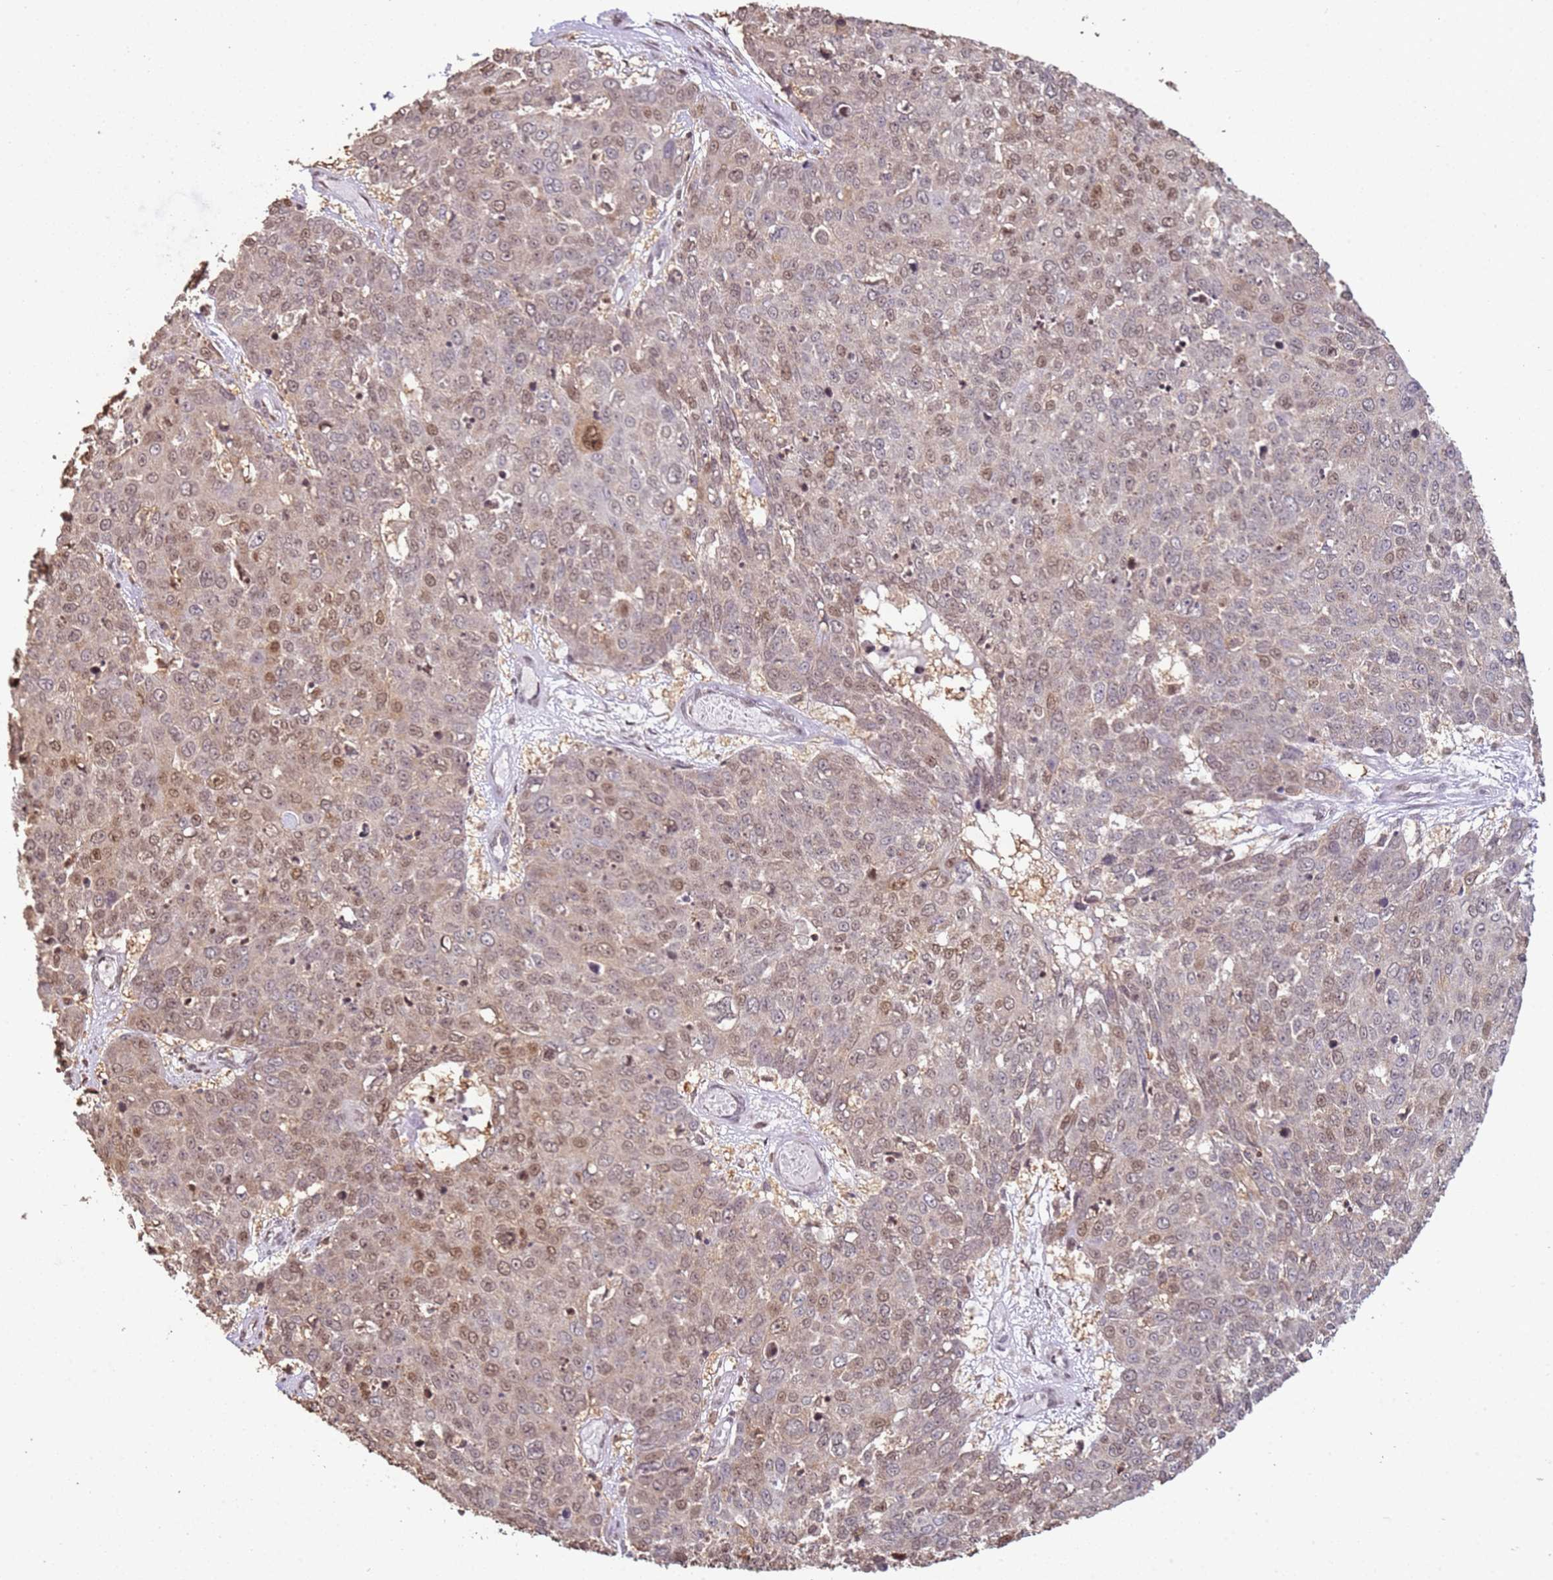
{"staining": {"intensity": "moderate", "quantity": "25%-75%", "location": "nuclear"}, "tissue": "skin cancer", "cell_type": "Tumor cells", "image_type": "cancer", "snomed": [{"axis": "morphology", "description": "Squamous cell carcinoma, NOS"}, {"axis": "topography", "description": "Skin"}], "caption": "This is an image of immunohistochemistry staining of skin cancer, which shows moderate expression in the nuclear of tumor cells.", "gene": "SCAF1", "patient": {"sex": "male", "age": 71}}